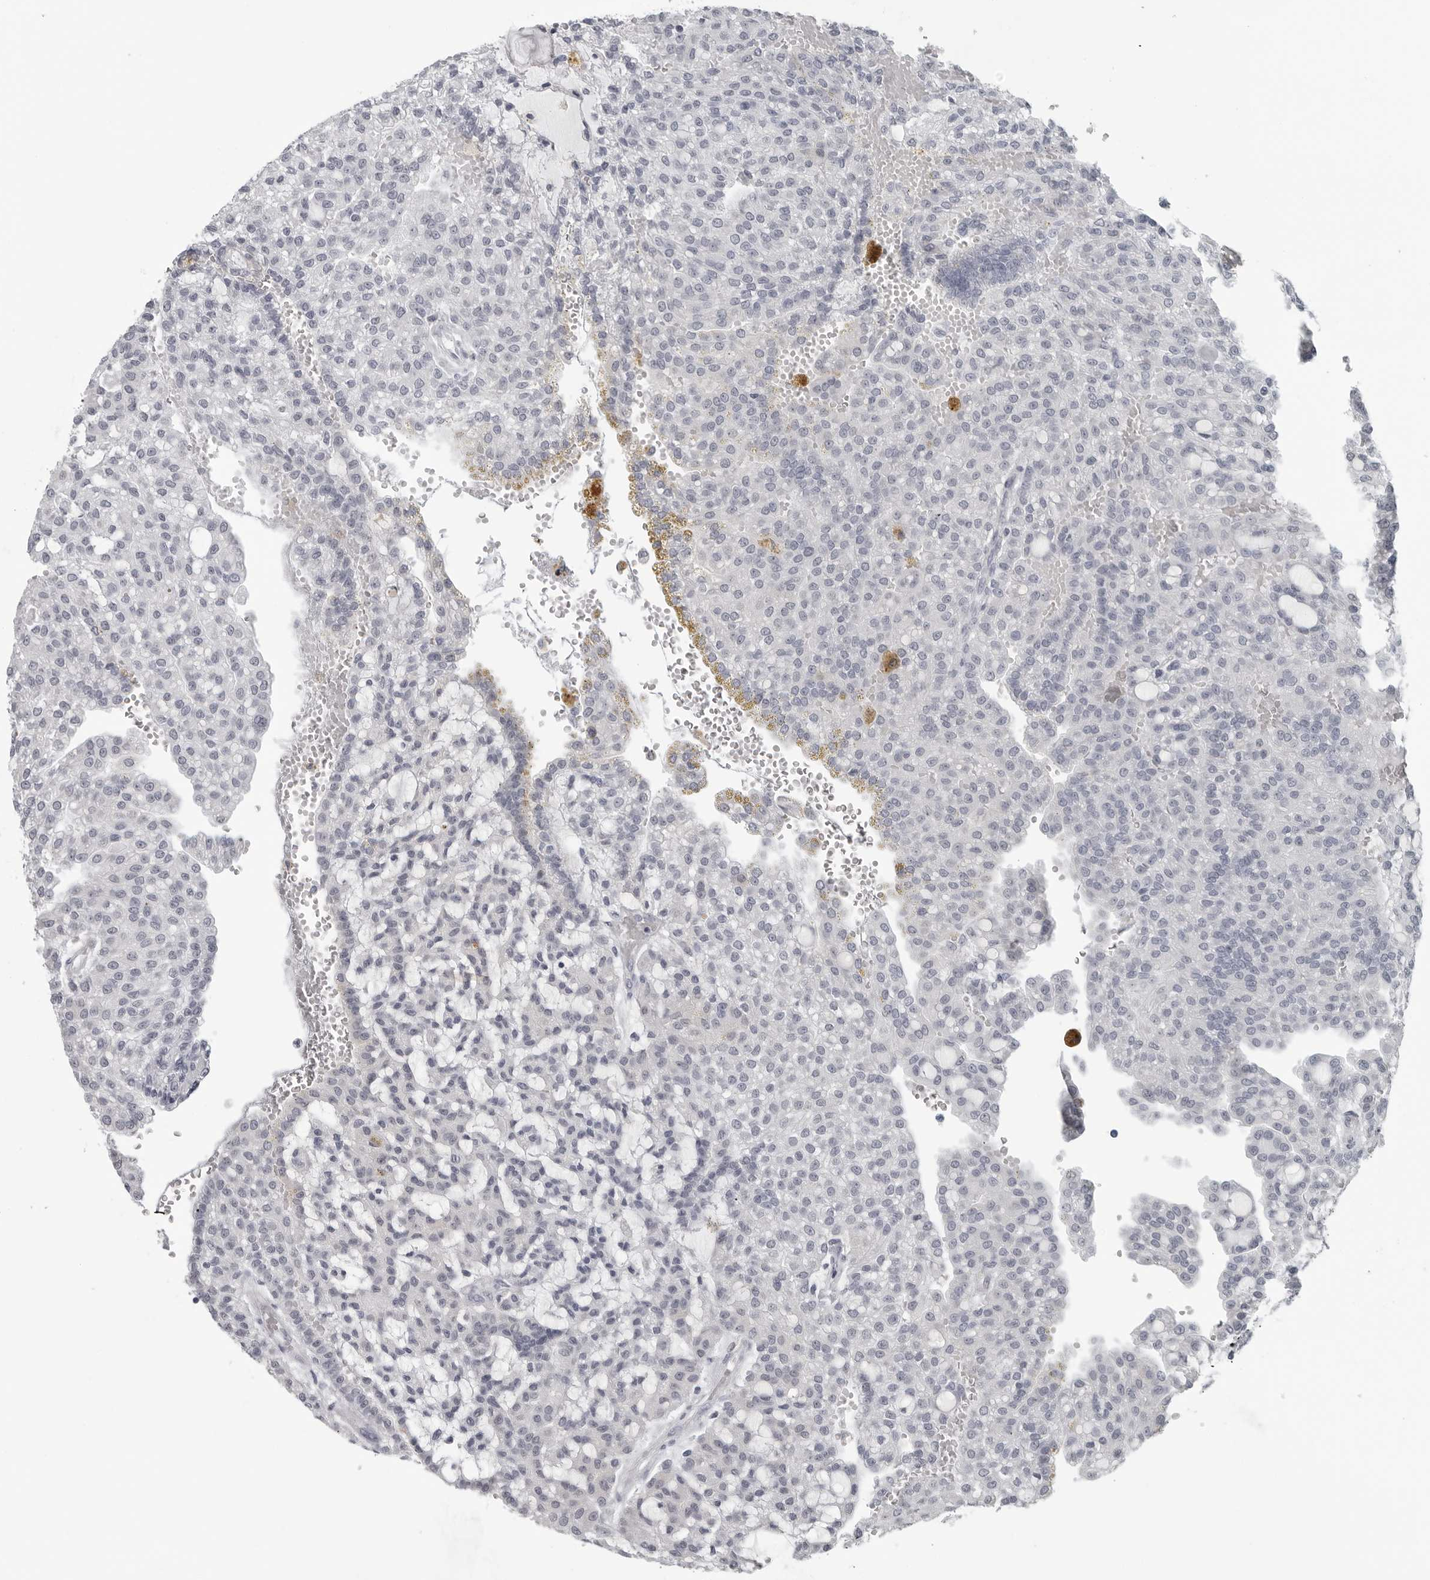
{"staining": {"intensity": "negative", "quantity": "none", "location": "none"}, "tissue": "renal cancer", "cell_type": "Tumor cells", "image_type": "cancer", "snomed": [{"axis": "morphology", "description": "Adenocarcinoma, NOS"}, {"axis": "topography", "description": "Kidney"}], "caption": "A histopathology image of human renal adenocarcinoma is negative for staining in tumor cells.", "gene": "OPLAH", "patient": {"sex": "male", "age": 63}}